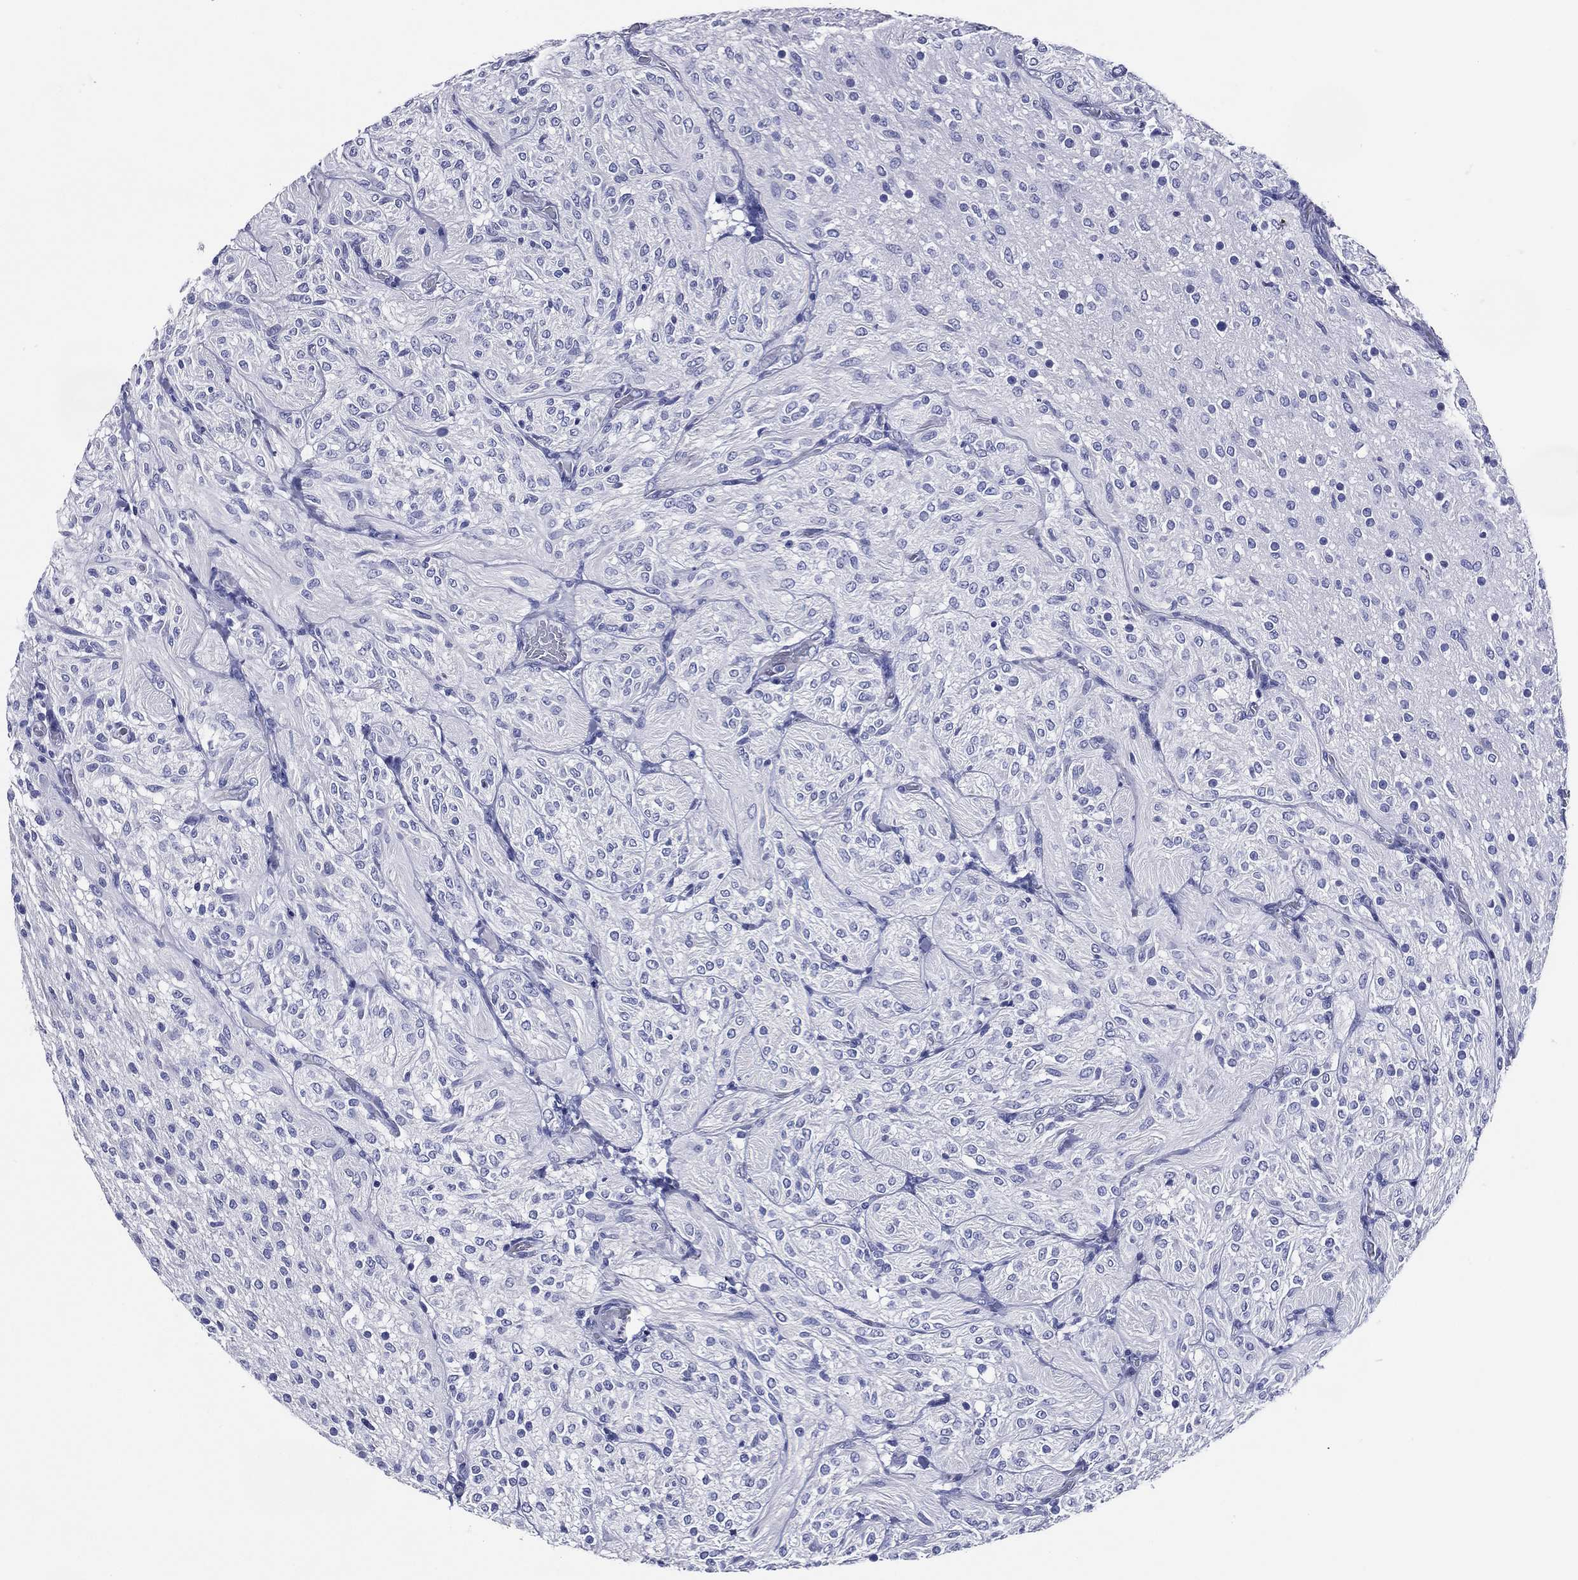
{"staining": {"intensity": "negative", "quantity": "none", "location": "none"}, "tissue": "glioma", "cell_type": "Tumor cells", "image_type": "cancer", "snomed": [{"axis": "morphology", "description": "Glioma, malignant, Low grade"}, {"axis": "topography", "description": "Brain"}], "caption": "A histopathology image of glioma stained for a protein demonstrates no brown staining in tumor cells. Brightfield microscopy of immunohistochemistry stained with DAB (3,3'-diaminobenzidine) (brown) and hematoxylin (blue), captured at high magnification.", "gene": "ACE2", "patient": {"sex": "male", "age": 3}}